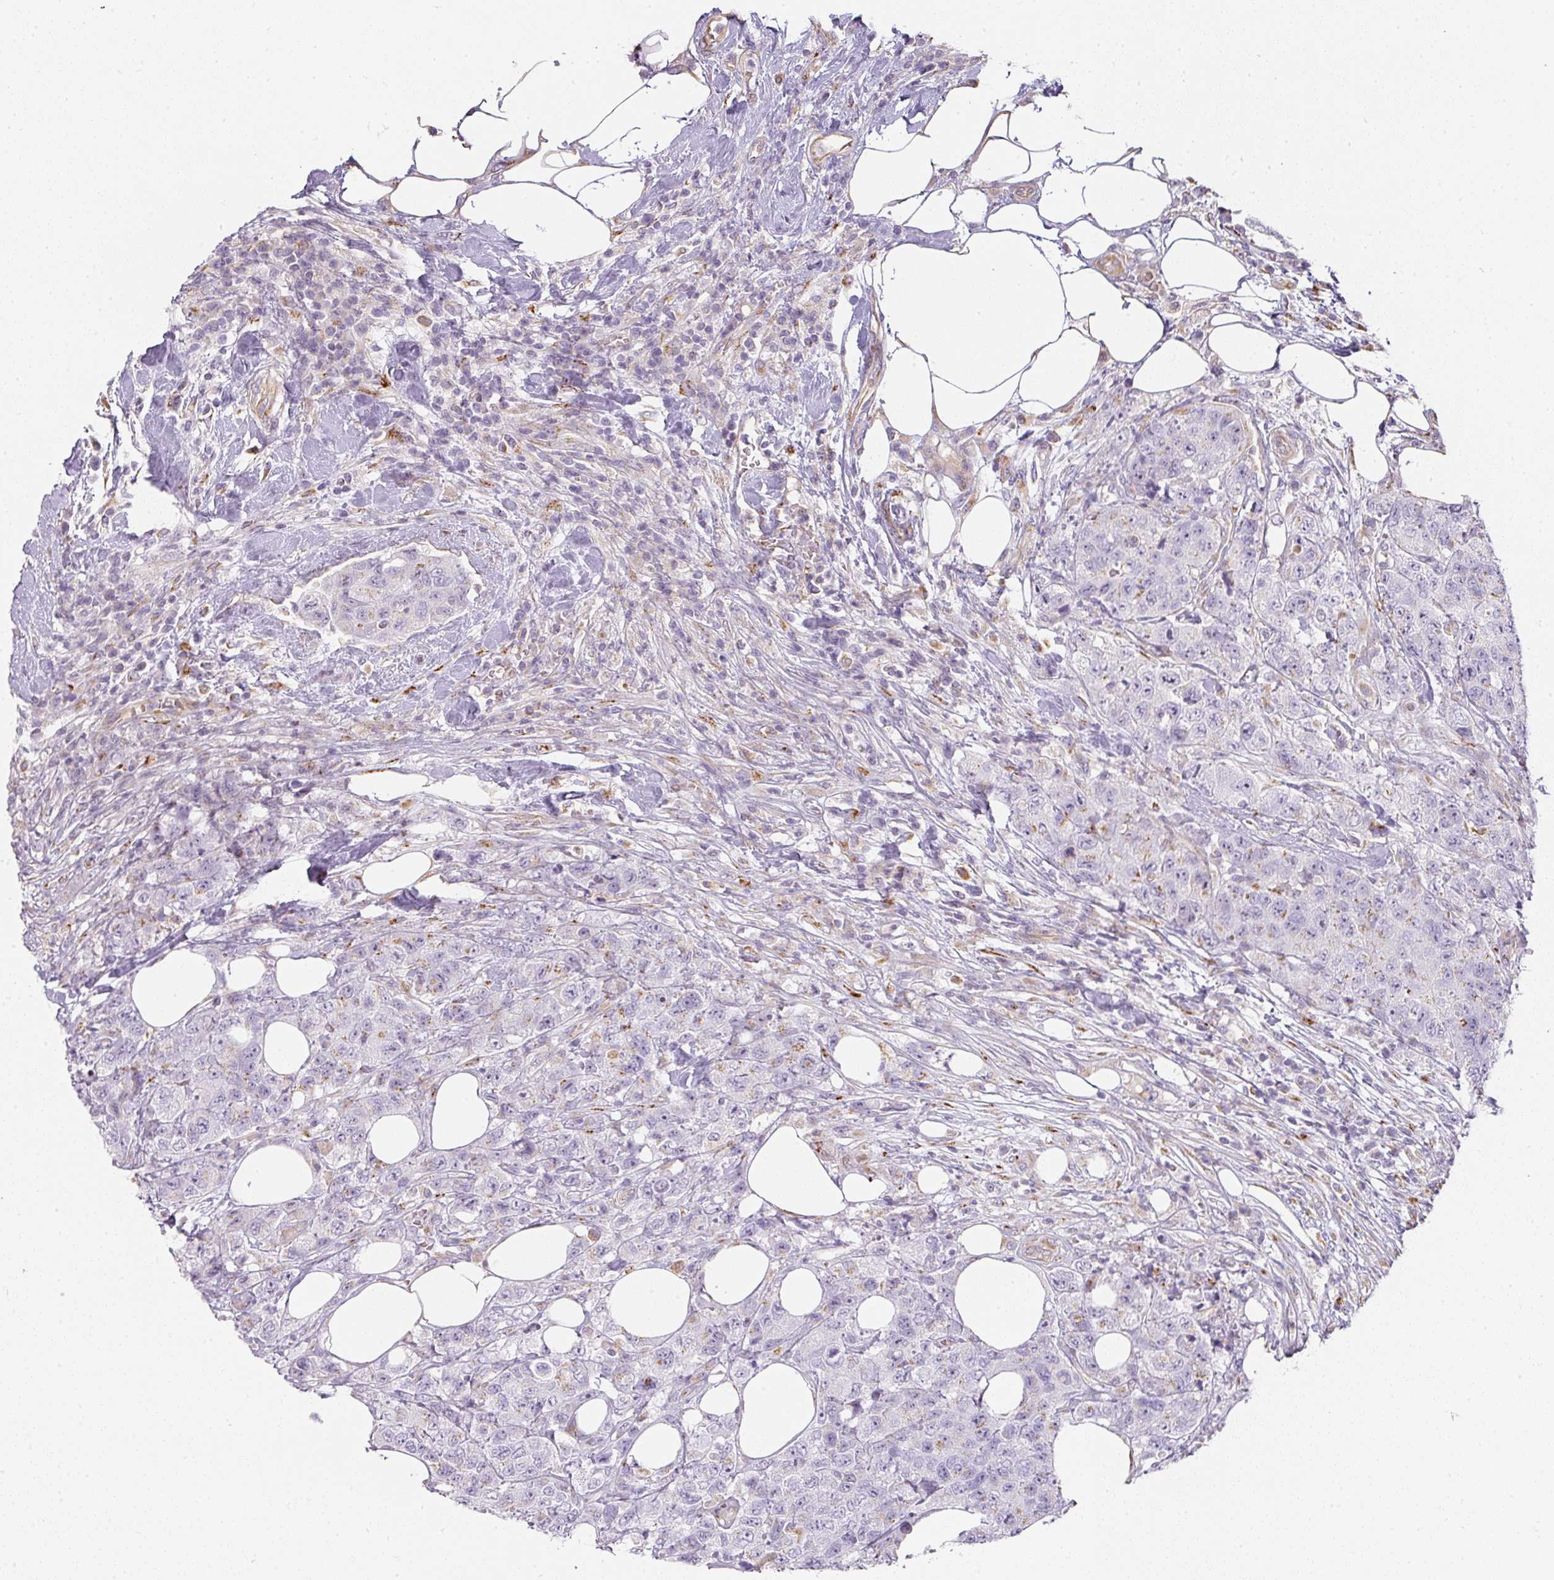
{"staining": {"intensity": "moderate", "quantity": "<25%", "location": "cytoplasmic/membranous"}, "tissue": "urothelial cancer", "cell_type": "Tumor cells", "image_type": "cancer", "snomed": [{"axis": "morphology", "description": "Urothelial carcinoma, High grade"}, {"axis": "topography", "description": "Urinary bladder"}], "caption": "Immunohistochemistry image of neoplastic tissue: urothelial carcinoma (high-grade) stained using immunohistochemistry (IHC) displays low levels of moderate protein expression localized specifically in the cytoplasmic/membranous of tumor cells, appearing as a cytoplasmic/membranous brown color.", "gene": "ATP8B2", "patient": {"sex": "female", "age": 78}}